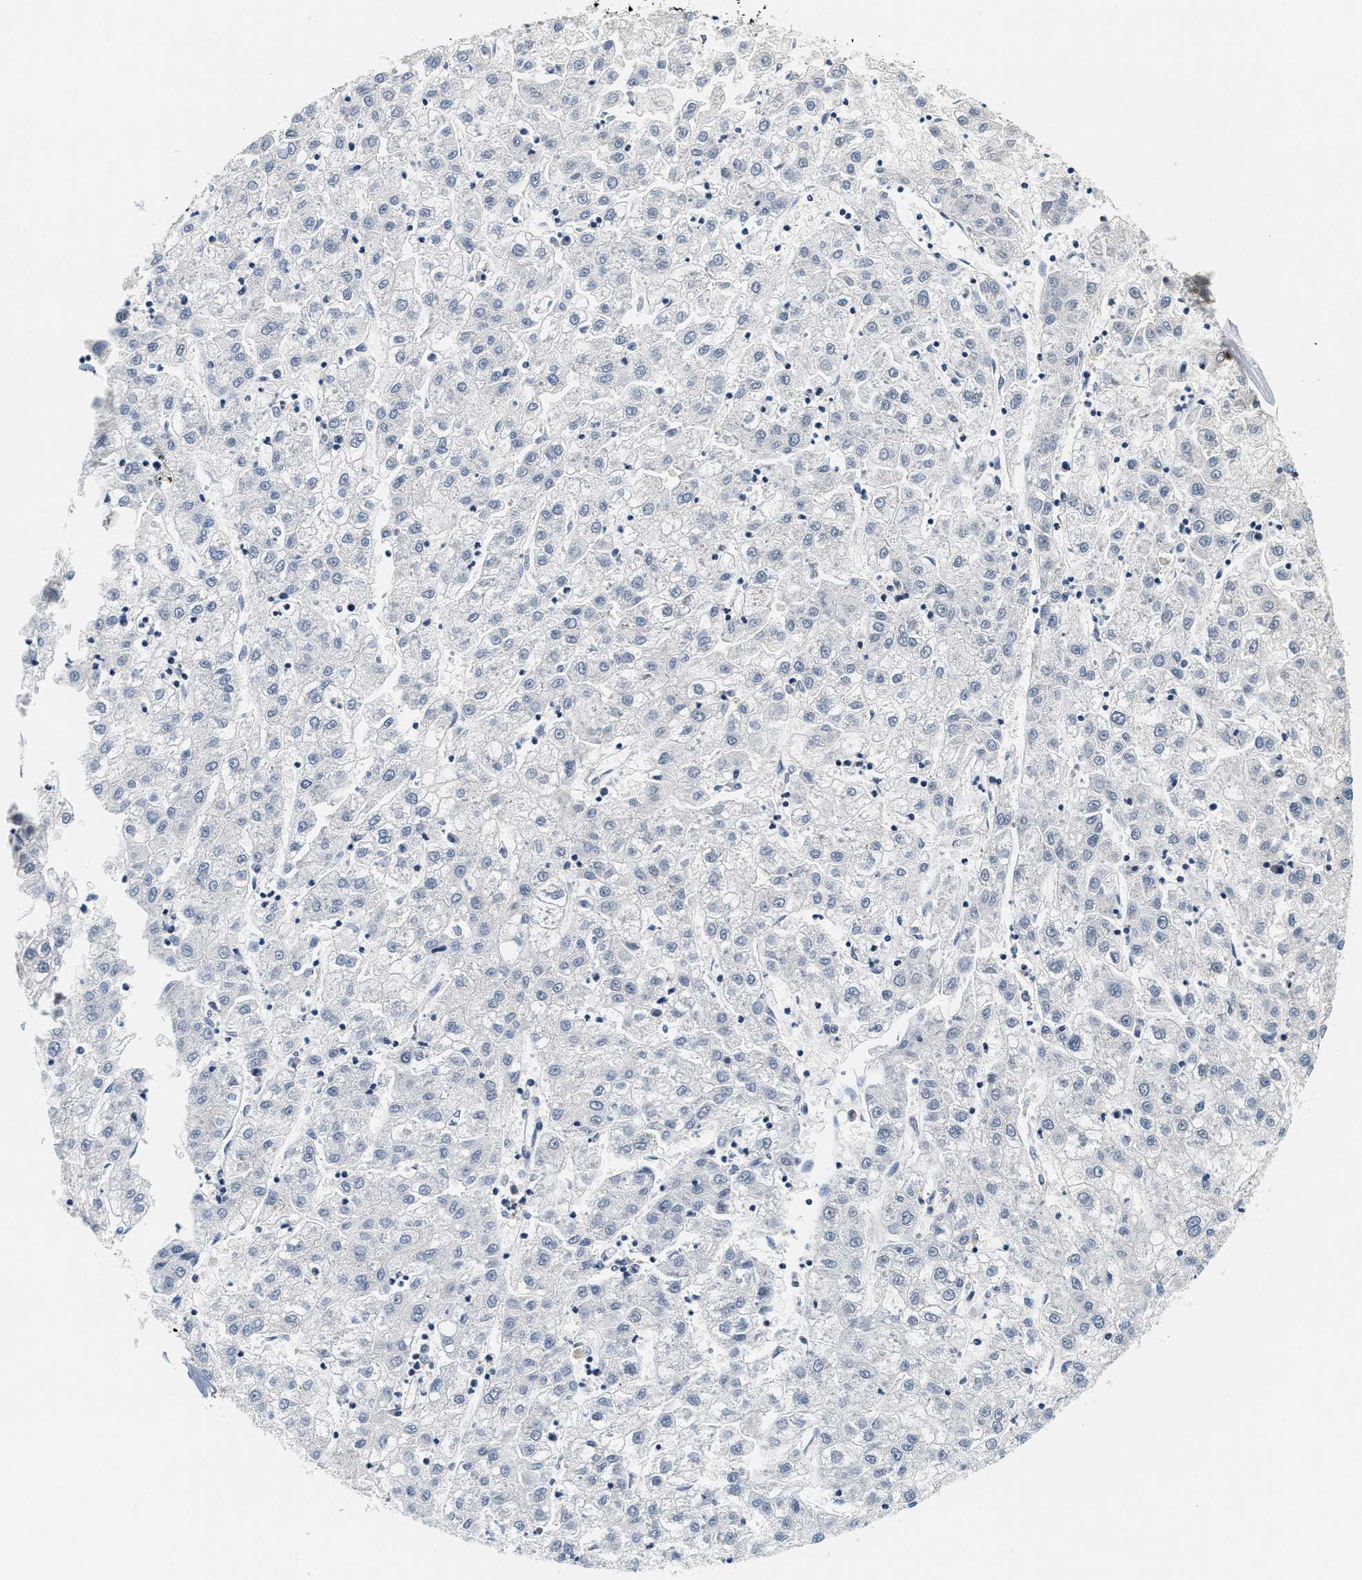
{"staining": {"intensity": "negative", "quantity": "none", "location": "none"}, "tissue": "liver cancer", "cell_type": "Tumor cells", "image_type": "cancer", "snomed": [{"axis": "morphology", "description": "Carcinoma, Hepatocellular, NOS"}, {"axis": "topography", "description": "Liver"}], "caption": "An immunohistochemistry (IHC) histopathology image of liver hepatocellular carcinoma is shown. There is no staining in tumor cells of liver hepatocellular carcinoma.", "gene": "SAMD9", "patient": {"sex": "male", "age": 72}}